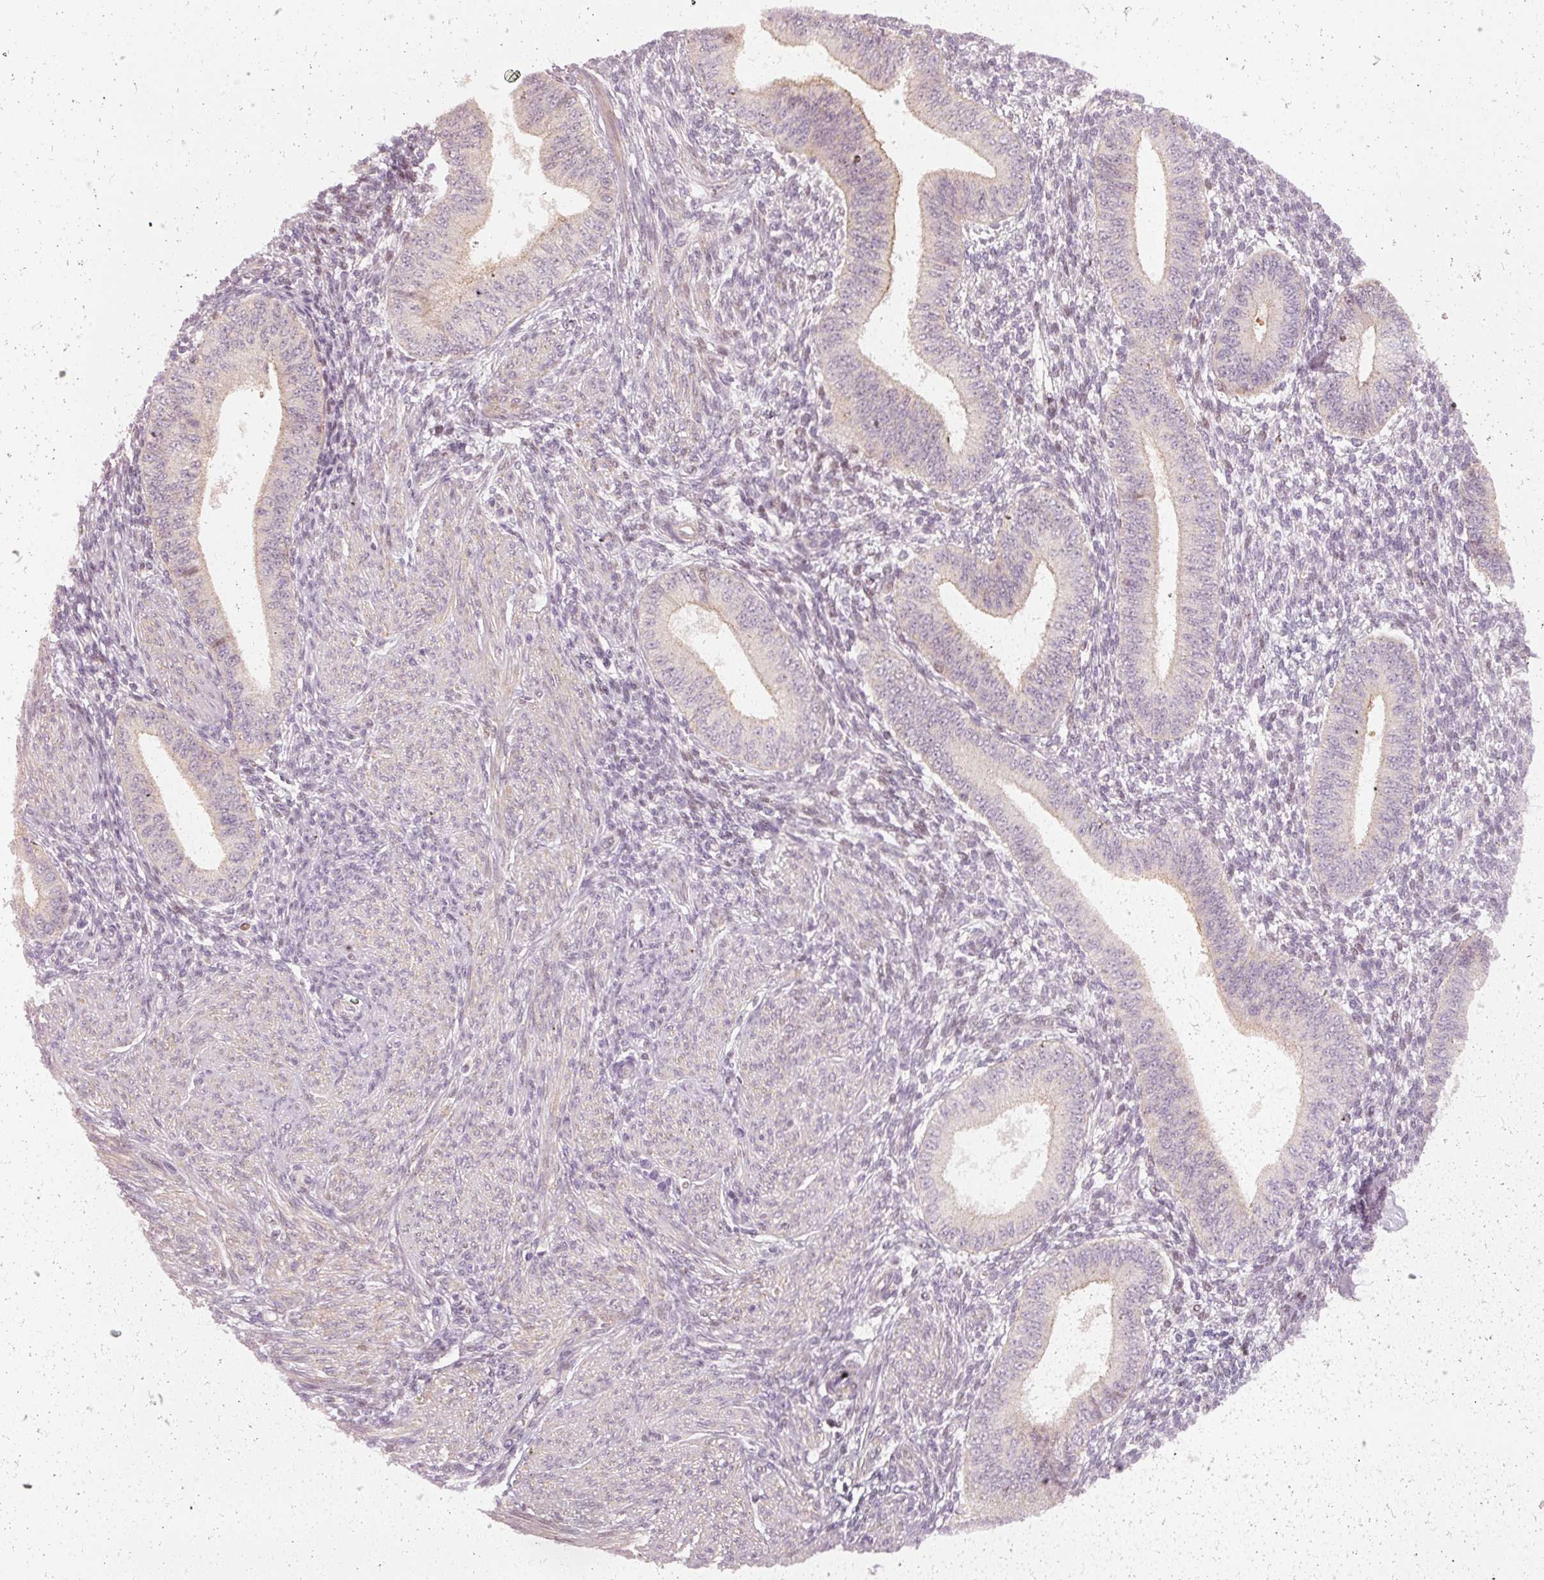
{"staining": {"intensity": "negative", "quantity": "none", "location": "none"}, "tissue": "endometrium", "cell_type": "Cells in endometrial stroma", "image_type": "normal", "snomed": [{"axis": "morphology", "description": "Normal tissue, NOS"}, {"axis": "topography", "description": "Endometrium"}], "caption": "Cells in endometrial stroma are negative for brown protein staining in benign endometrium. The staining is performed using DAB (3,3'-diaminobenzidine) brown chromogen with nuclei counter-stained in using hematoxylin.", "gene": "DAPP1", "patient": {"sex": "female", "age": 49}}